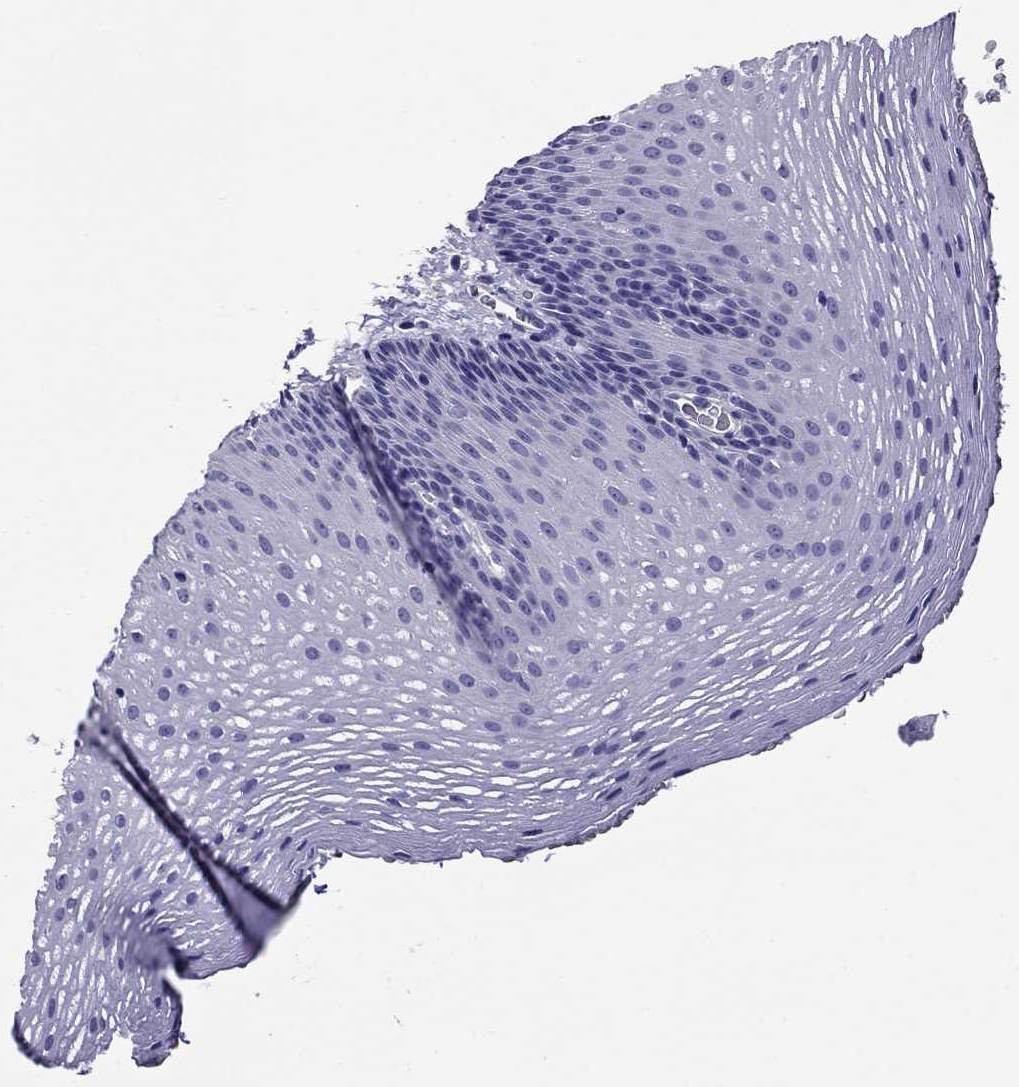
{"staining": {"intensity": "negative", "quantity": "none", "location": "none"}, "tissue": "esophagus", "cell_type": "Squamous epithelial cells", "image_type": "normal", "snomed": [{"axis": "morphology", "description": "Normal tissue, NOS"}, {"axis": "topography", "description": "Esophagus"}], "caption": "An immunohistochemistry image of benign esophagus is shown. There is no staining in squamous epithelial cells of esophagus. (DAB (3,3'-diaminobenzidine) IHC with hematoxylin counter stain).", "gene": "SCG2", "patient": {"sex": "male", "age": 76}}